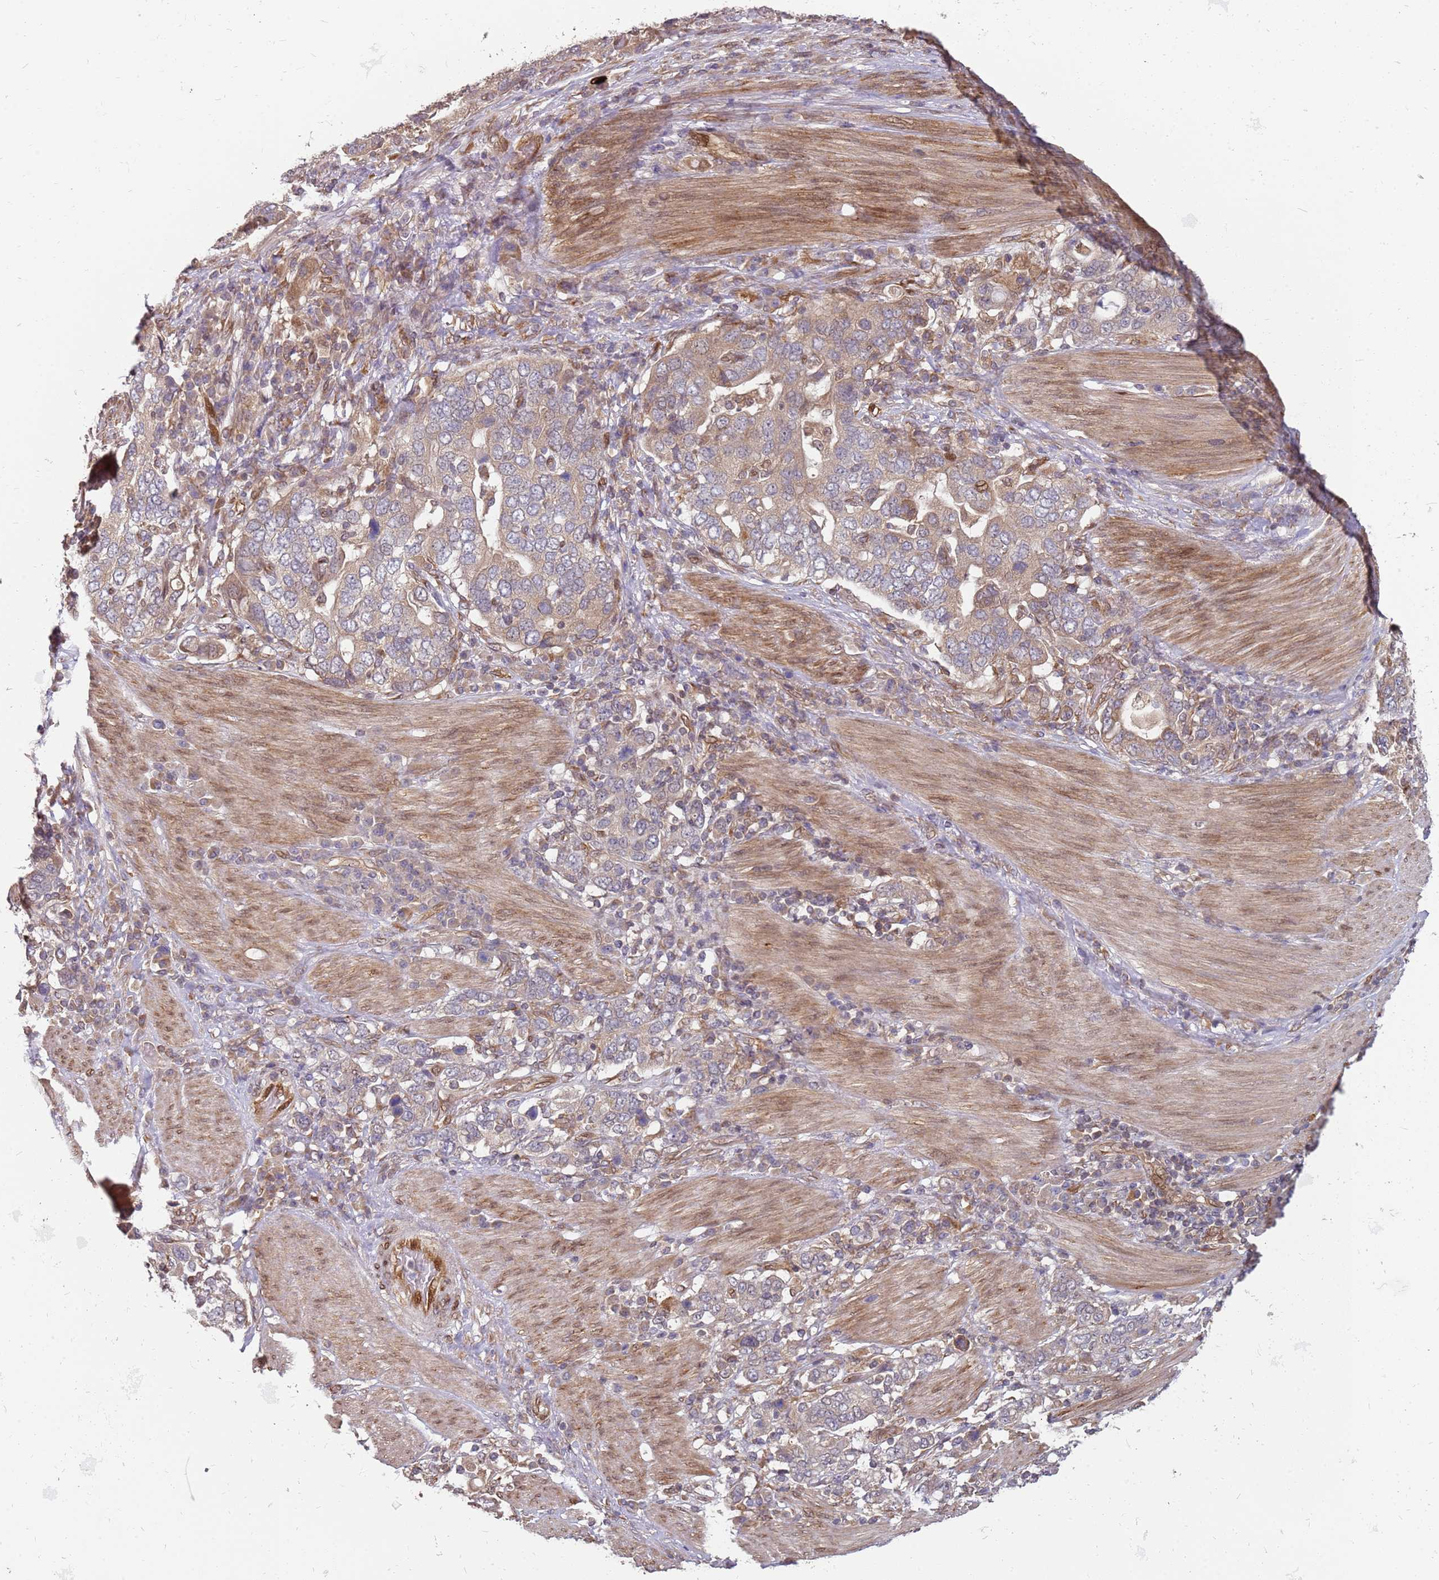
{"staining": {"intensity": "weak", "quantity": ">75%", "location": "cytoplasmic/membranous"}, "tissue": "stomach cancer", "cell_type": "Tumor cells", "image_type": "cancer", "snomed": [{"axis": "morphology", "description": "Adenocarcinoma, NOS"}, {"axis": "topography", "description": "Stomach, upper"}, {"axis": "topography", "description": "Stomach"}], "caption": "Stomach adenocarcinoma stained for a protein (brown) exhibits weak cytoplasmic/membranous positive staining in approximately >75% of tumor cells.", "gene": "NUDT14", "patient": {"sex": "male", "age": 62}}